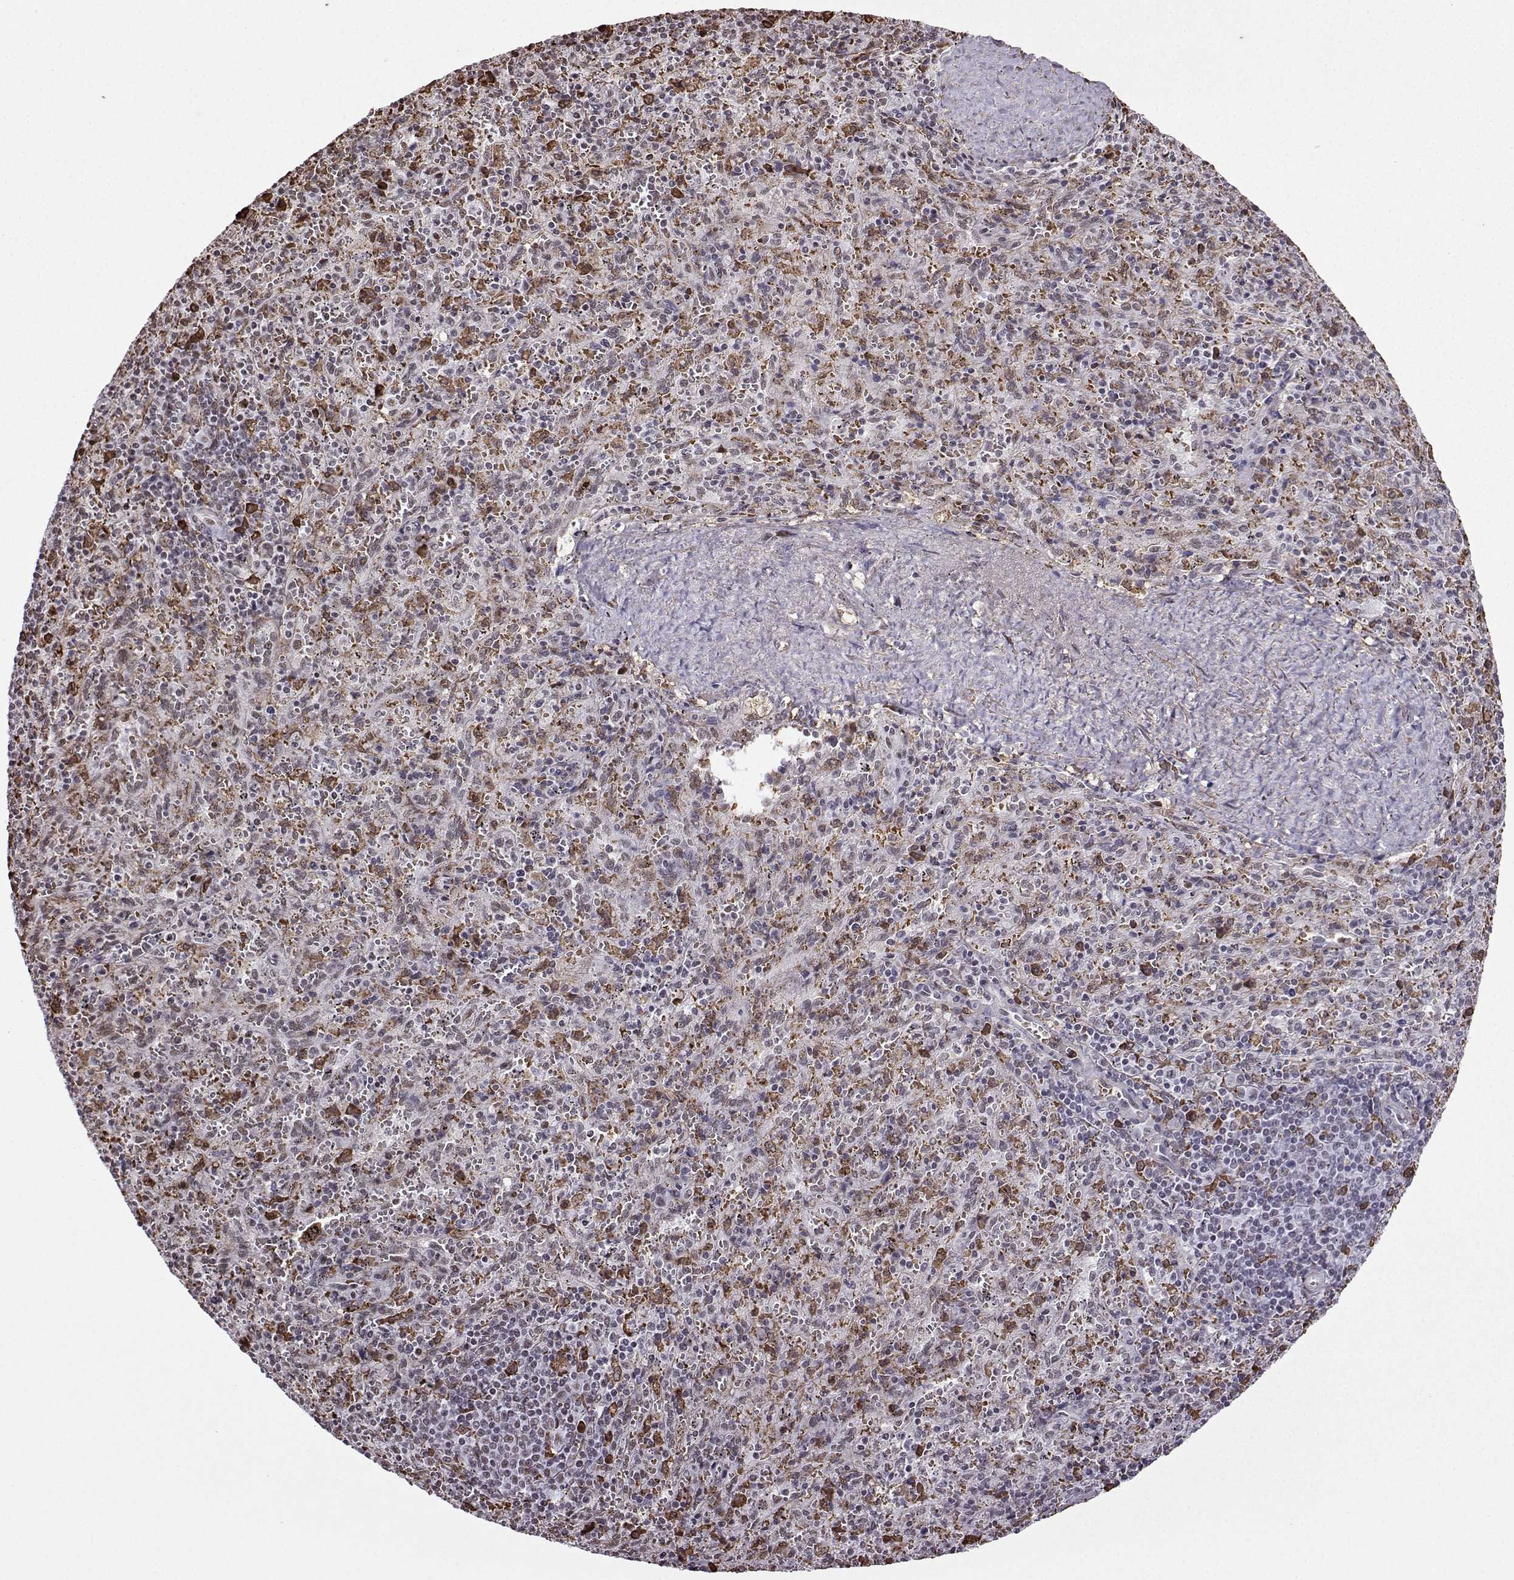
{"staining": {"intensity": "negative", "quantity": "none", "location": "none"}, "tissue": "spleen", "cell_type": "Cells in red pulp", "image_type": "normal", "snomed": [{"axis": "morphology", "description": "Normal tissue, NOS"}, {"axis": "topography", "description": "Spleen"}], "caption": "Cells in red pulp are negative for brown protein staining in benign spleen. (DAB (3,3'-diaminobenzidine) IHC, high magnification).", "gene": "CCNK", "patient": {"sex": "male", "age": 57}}